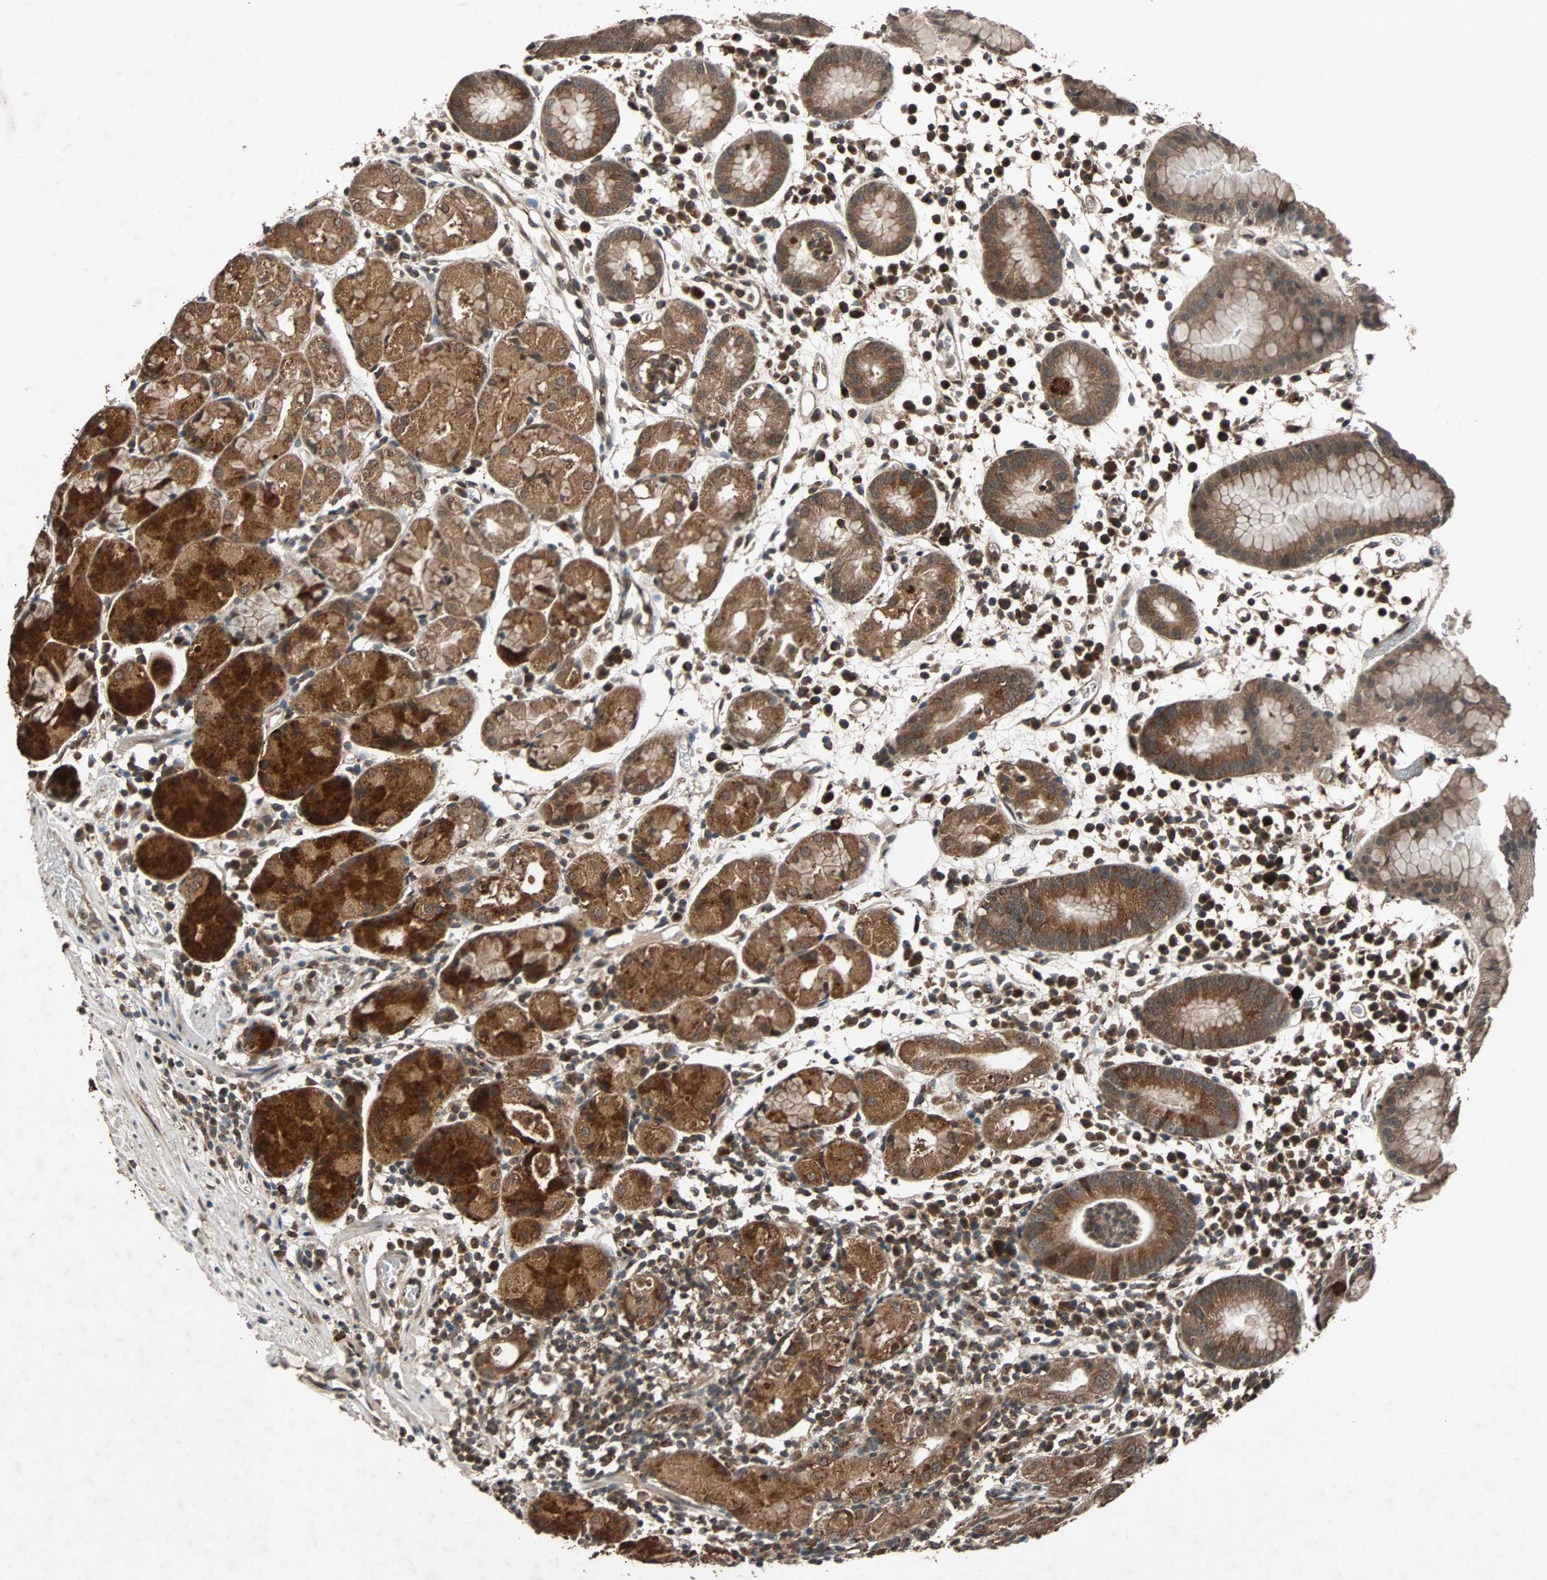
{"staining": {"intensity": "strong", "quantity": ">75%", "location": "cytoplasmic/membranous,nuclear"}, "tissue": "stomach", "cell_type": "Glandular cells", "image_type": "normal", "snomed": [{"axis": "morphology", "description": "Normal tissue, NOS"}, {"axis": "topography", "description": "Stomach"}, {"axis": "topography", "description": "Stomach, lower"}], "caption": "Immunohistochemical staining of unremarkable stomach displays >75% levels of strong cytoplasmic/membranous,nuclear protein expression in approximately >75% of glandular cells.", "gene": "USP31", "patient": {"sex": "female", "age": 75}}